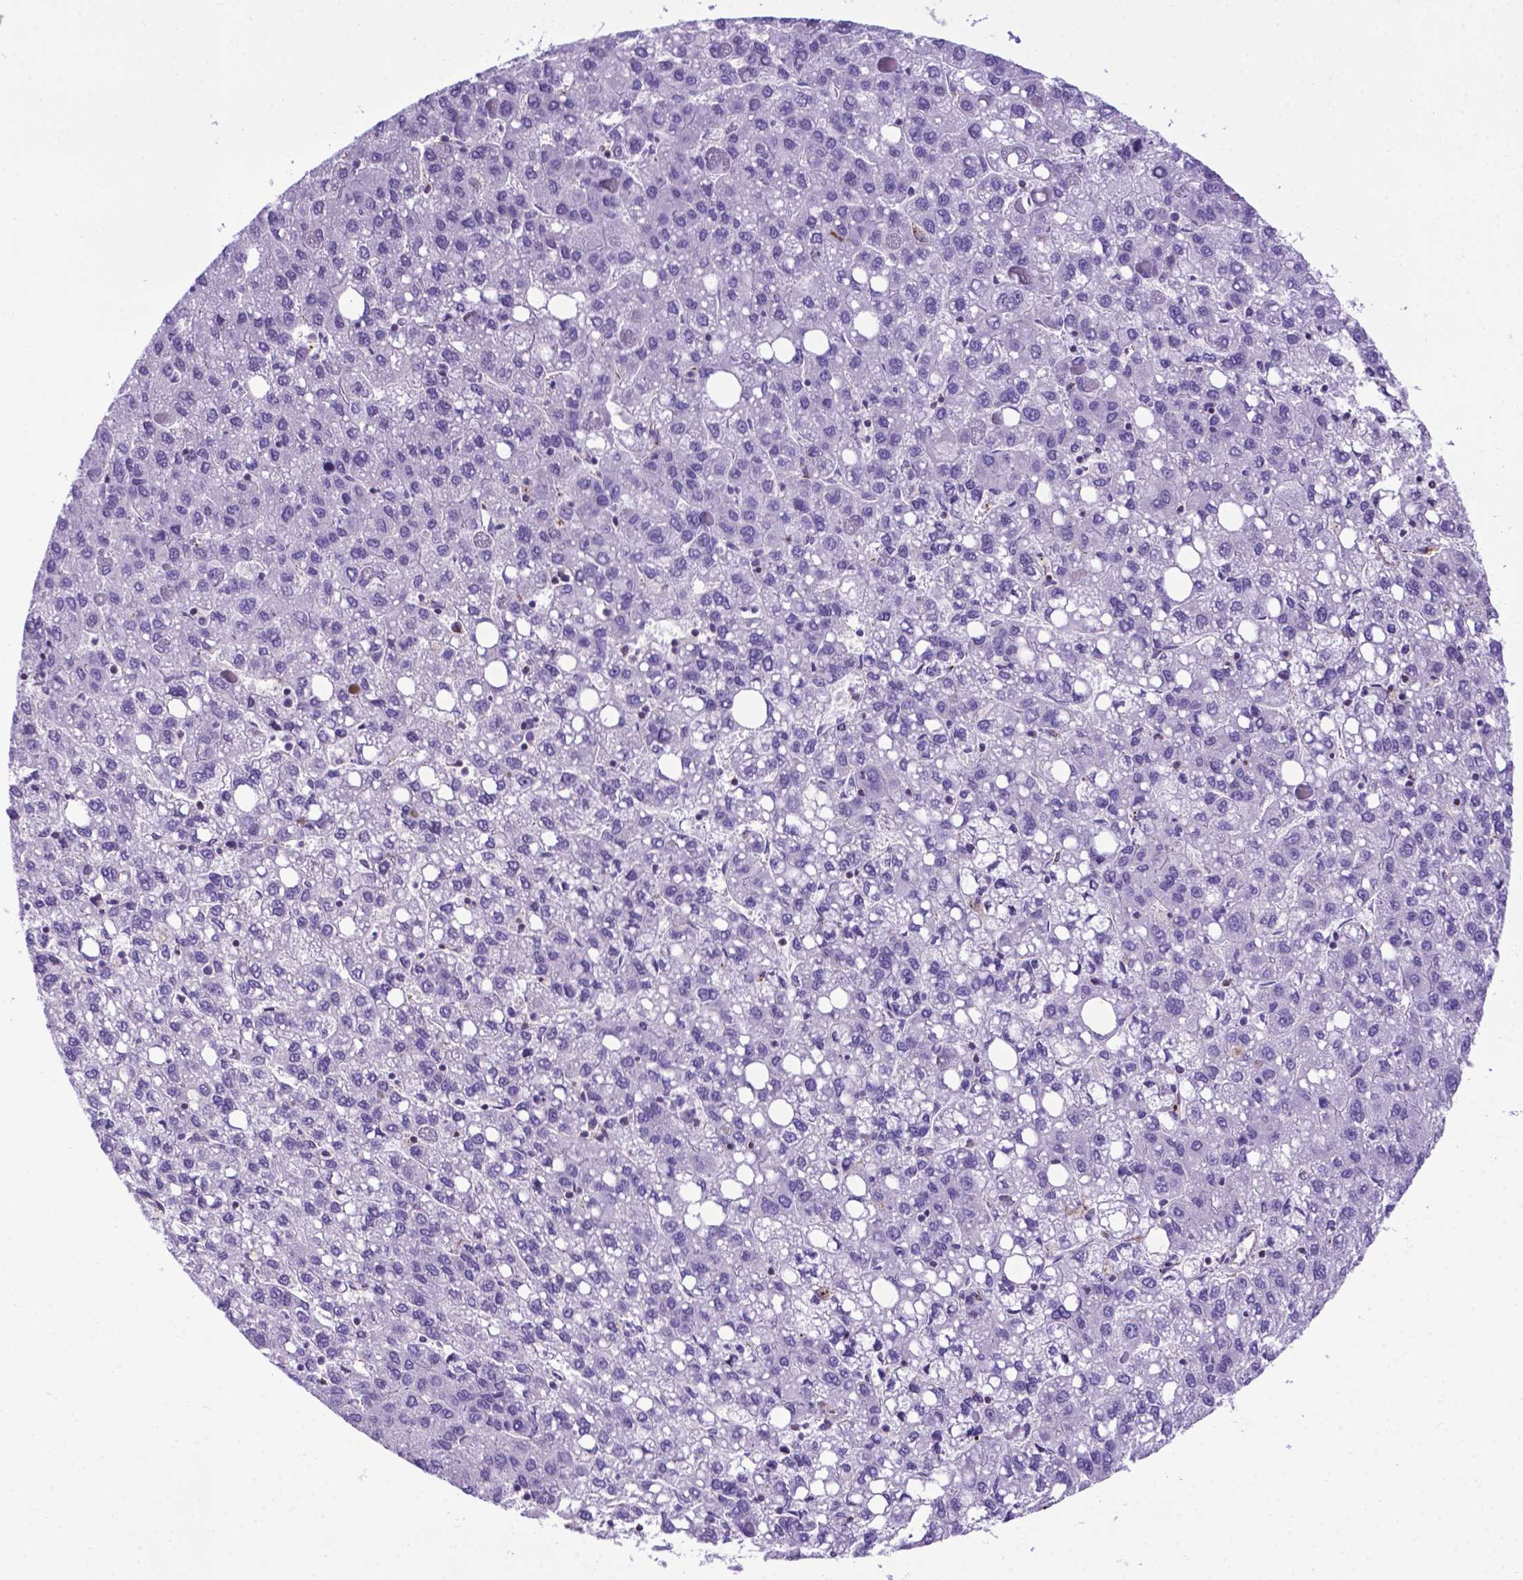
{"staining": {"intensity": "negative", "quantity": "none", "location": "none"}, "tissue": "liver cancer", "cell_type": "Tumor cells", "image_type": "cancer", "snomed": [{"axis": "morphology", "description": "Carcinoma, Hepatocellular, NOS"}, {"axis": "topography", "description": "Liver"}], "caption": "Immunohistochemistry of human liver hepatocellular carcinoma demonstrates no positivity in tumor cells.", "gene": "POU3F3", "patient": {"sex": "female", "age": 82}}